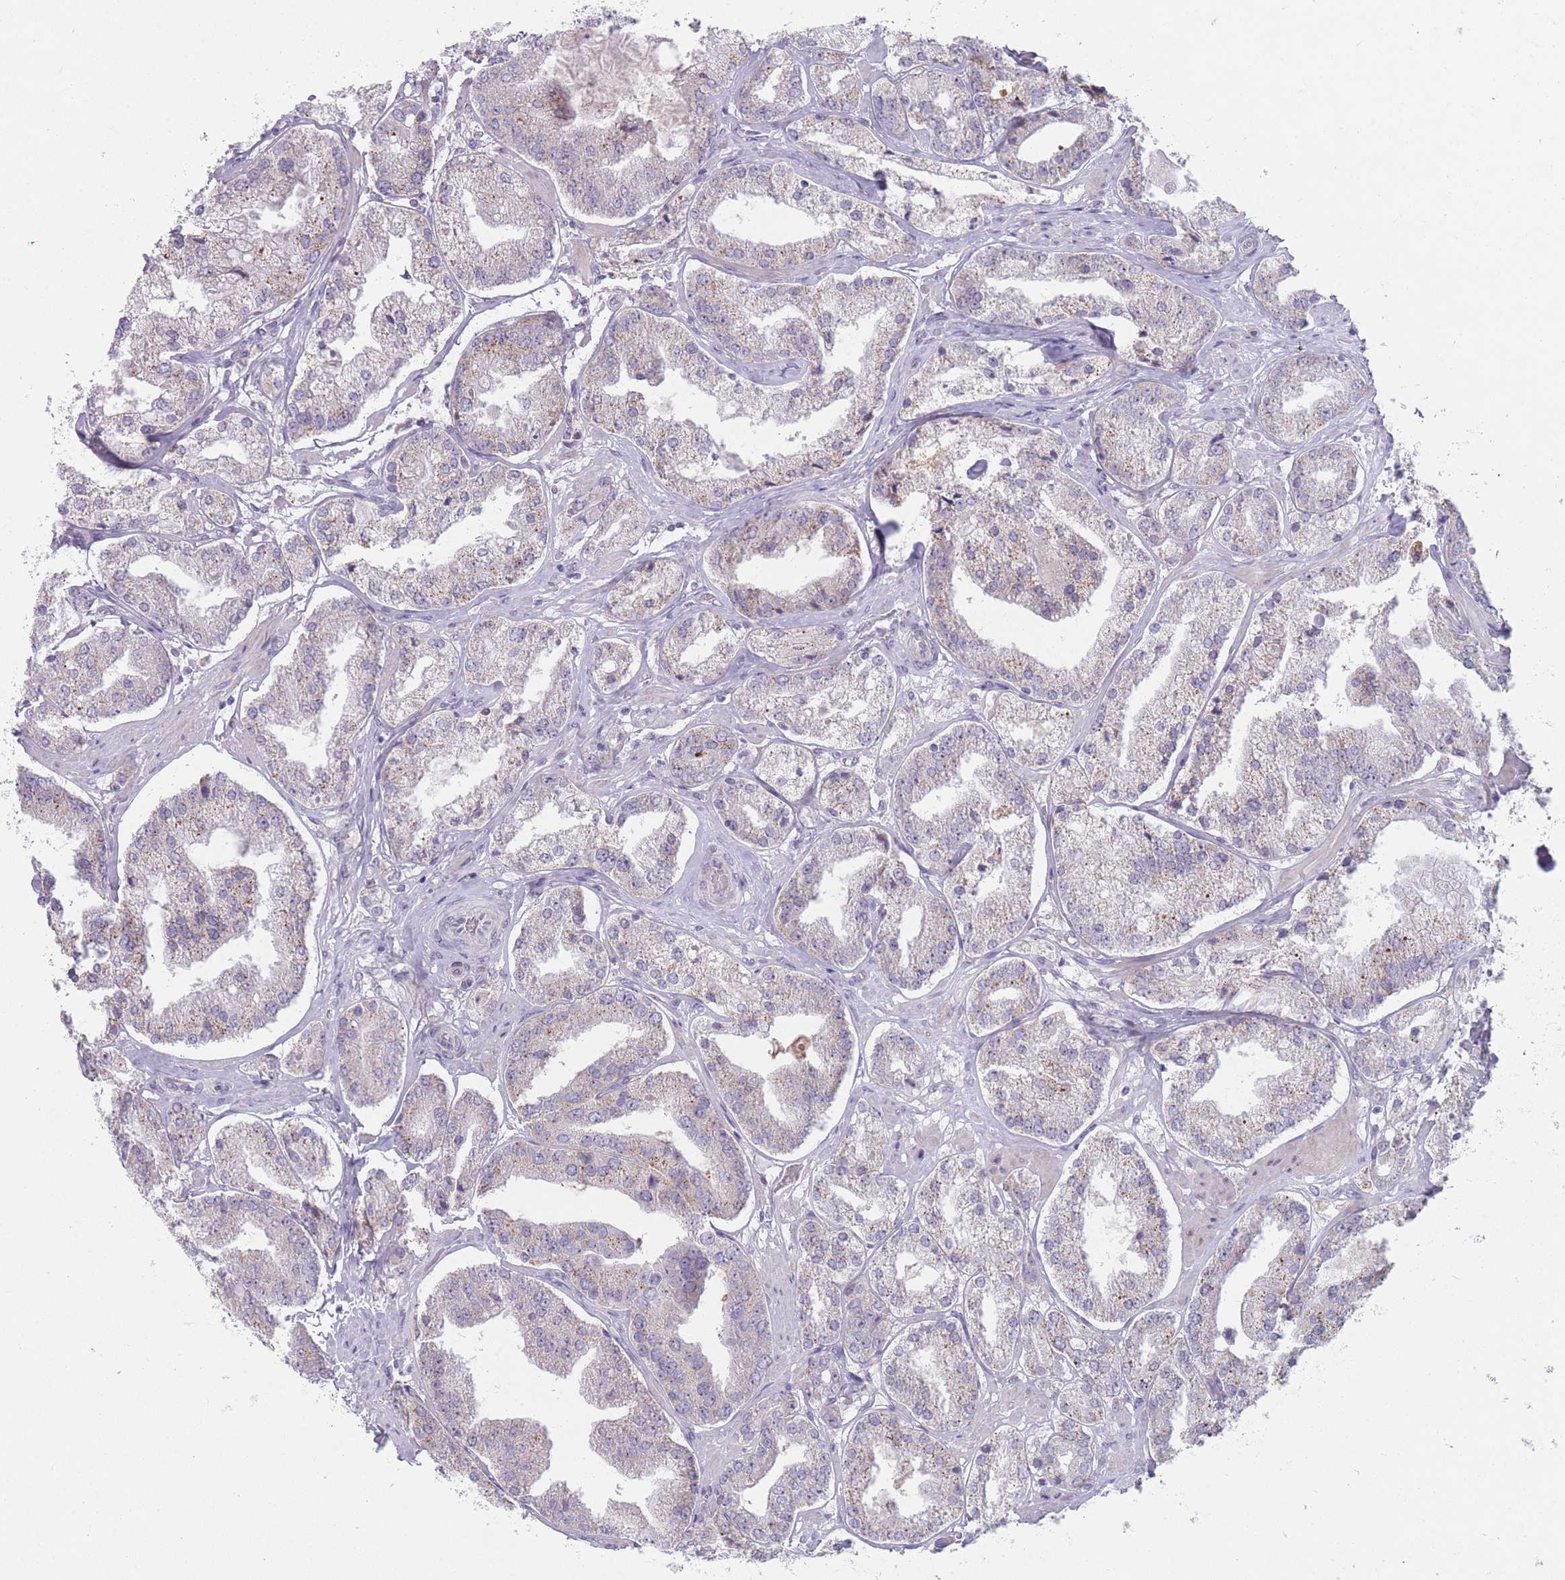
{"staining": {"intensity": "weak", "quantity": "<25%", "location": "cytoplasmic/membranous"}, "tissue": "prostate cancer", "cell_type": "Tumor cells", "image_type": "cancer", "snomed": [{"axis": "morphology", "description": "Adenocarcinoma, High grade"}, {"axis": "topography", "description": "Prostate"}], "caption": "Immunohistochemistry (IHC) image of neoplastic tissue: prostate cancer (adenocarcinoma (high-grade)) stained with DAB (3,3'-diaminobenzidine) demonstrates no significant protein positivity in tumor cells. Nuclei are stained in blue.", "gene": "PAIP2B", "patient": {"sex": "male", "age": 63}}